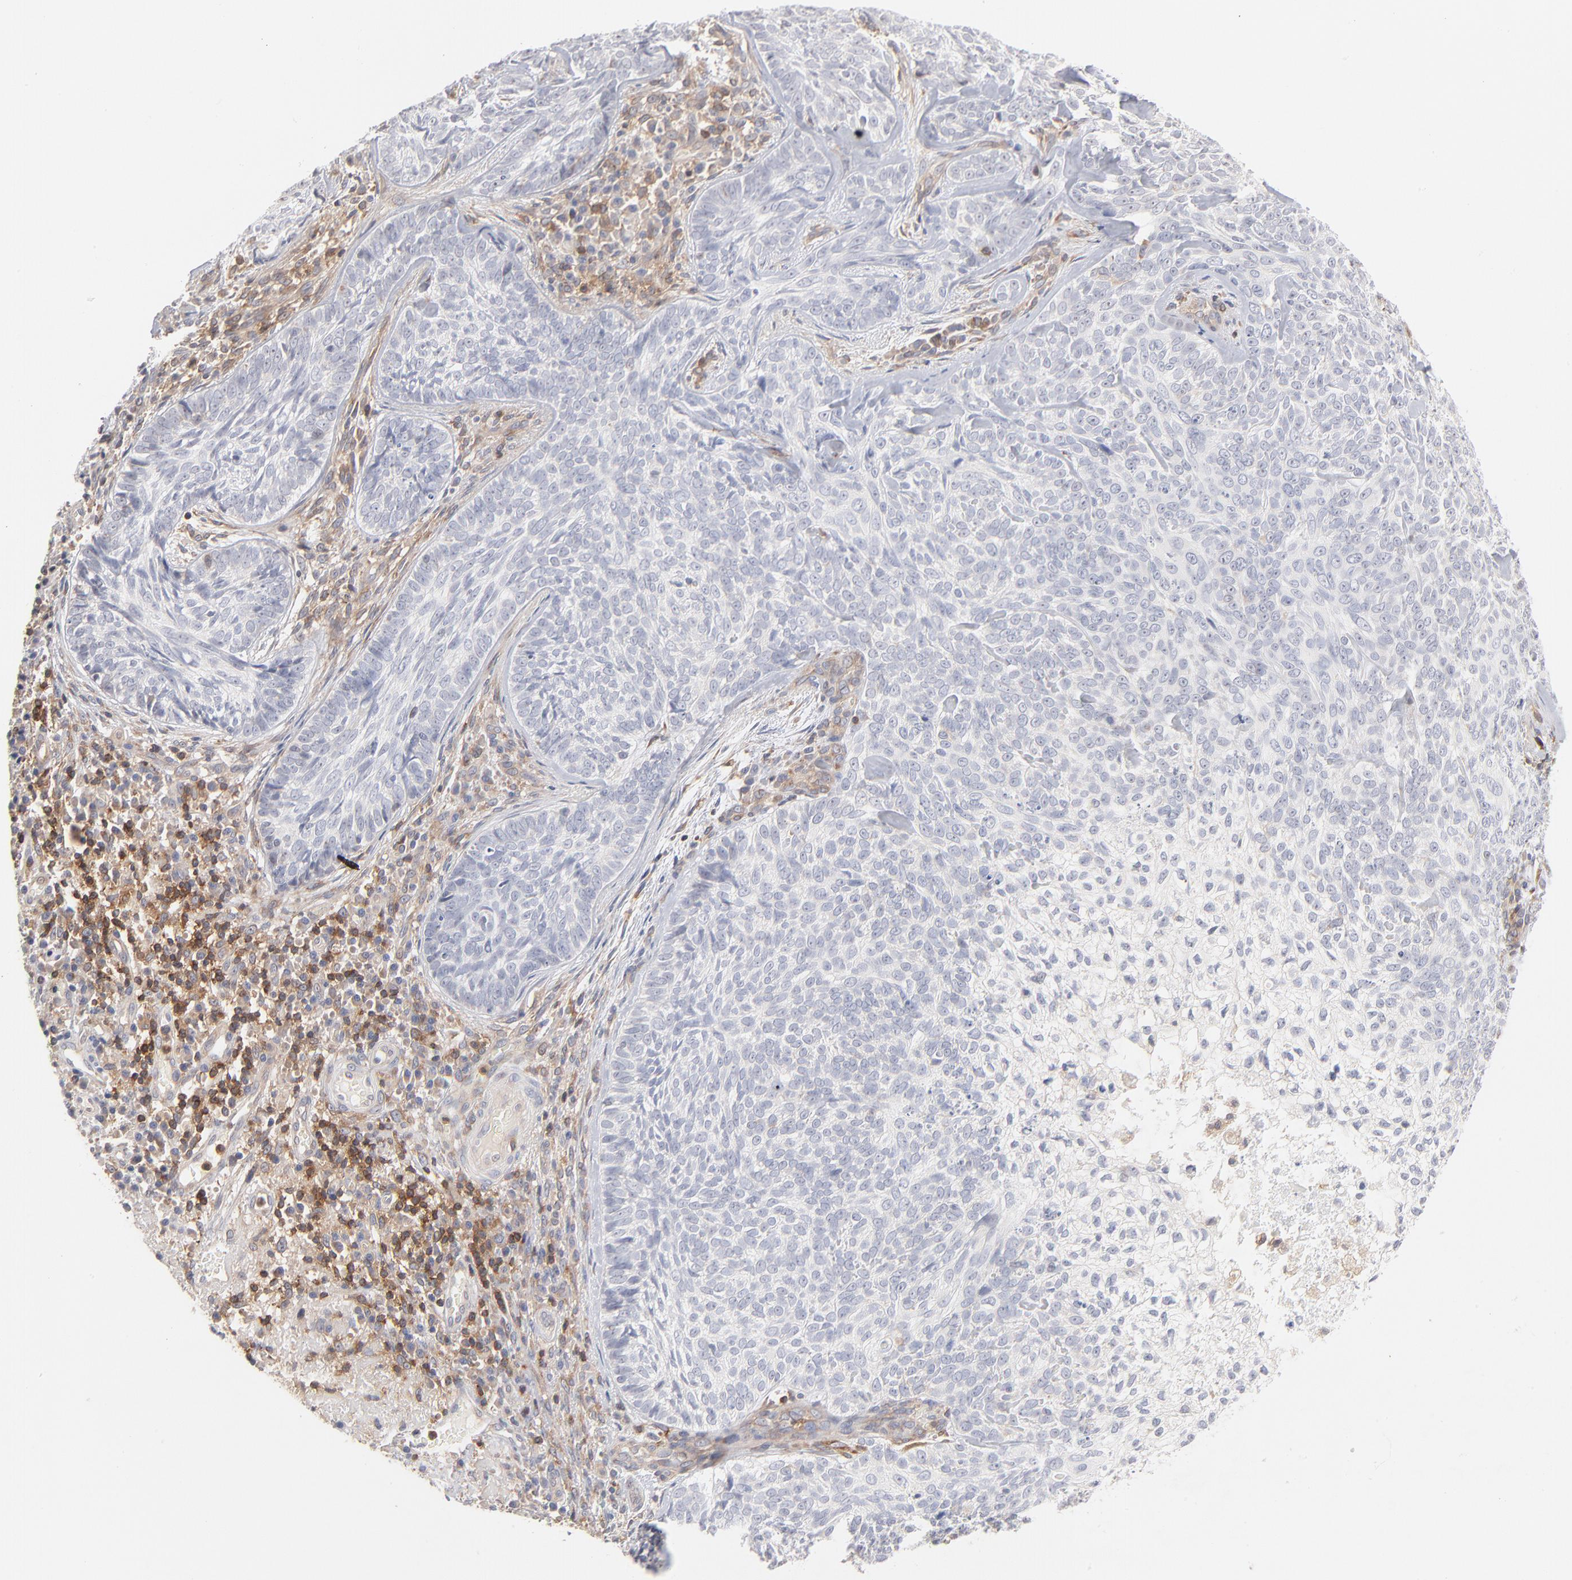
{"staining": {"intensity": "negative", "quantity": "none", "location": "none"}, "tissue": "skin cancer", "cell_type": "Tumor cells", "image_type": "cancer", "snomed": [{"axis": "morphology", "description": "Basal cell carcinoma"}, {"axis": "topography", "description": "Skin"}], "caption": "This is an immunohistochemistry (IHC) photomicrograph of skin cancer. There is no positivity in tumor cells.", "gene": "WIPF1", "patient": {"sex": "male", "age": 72}}